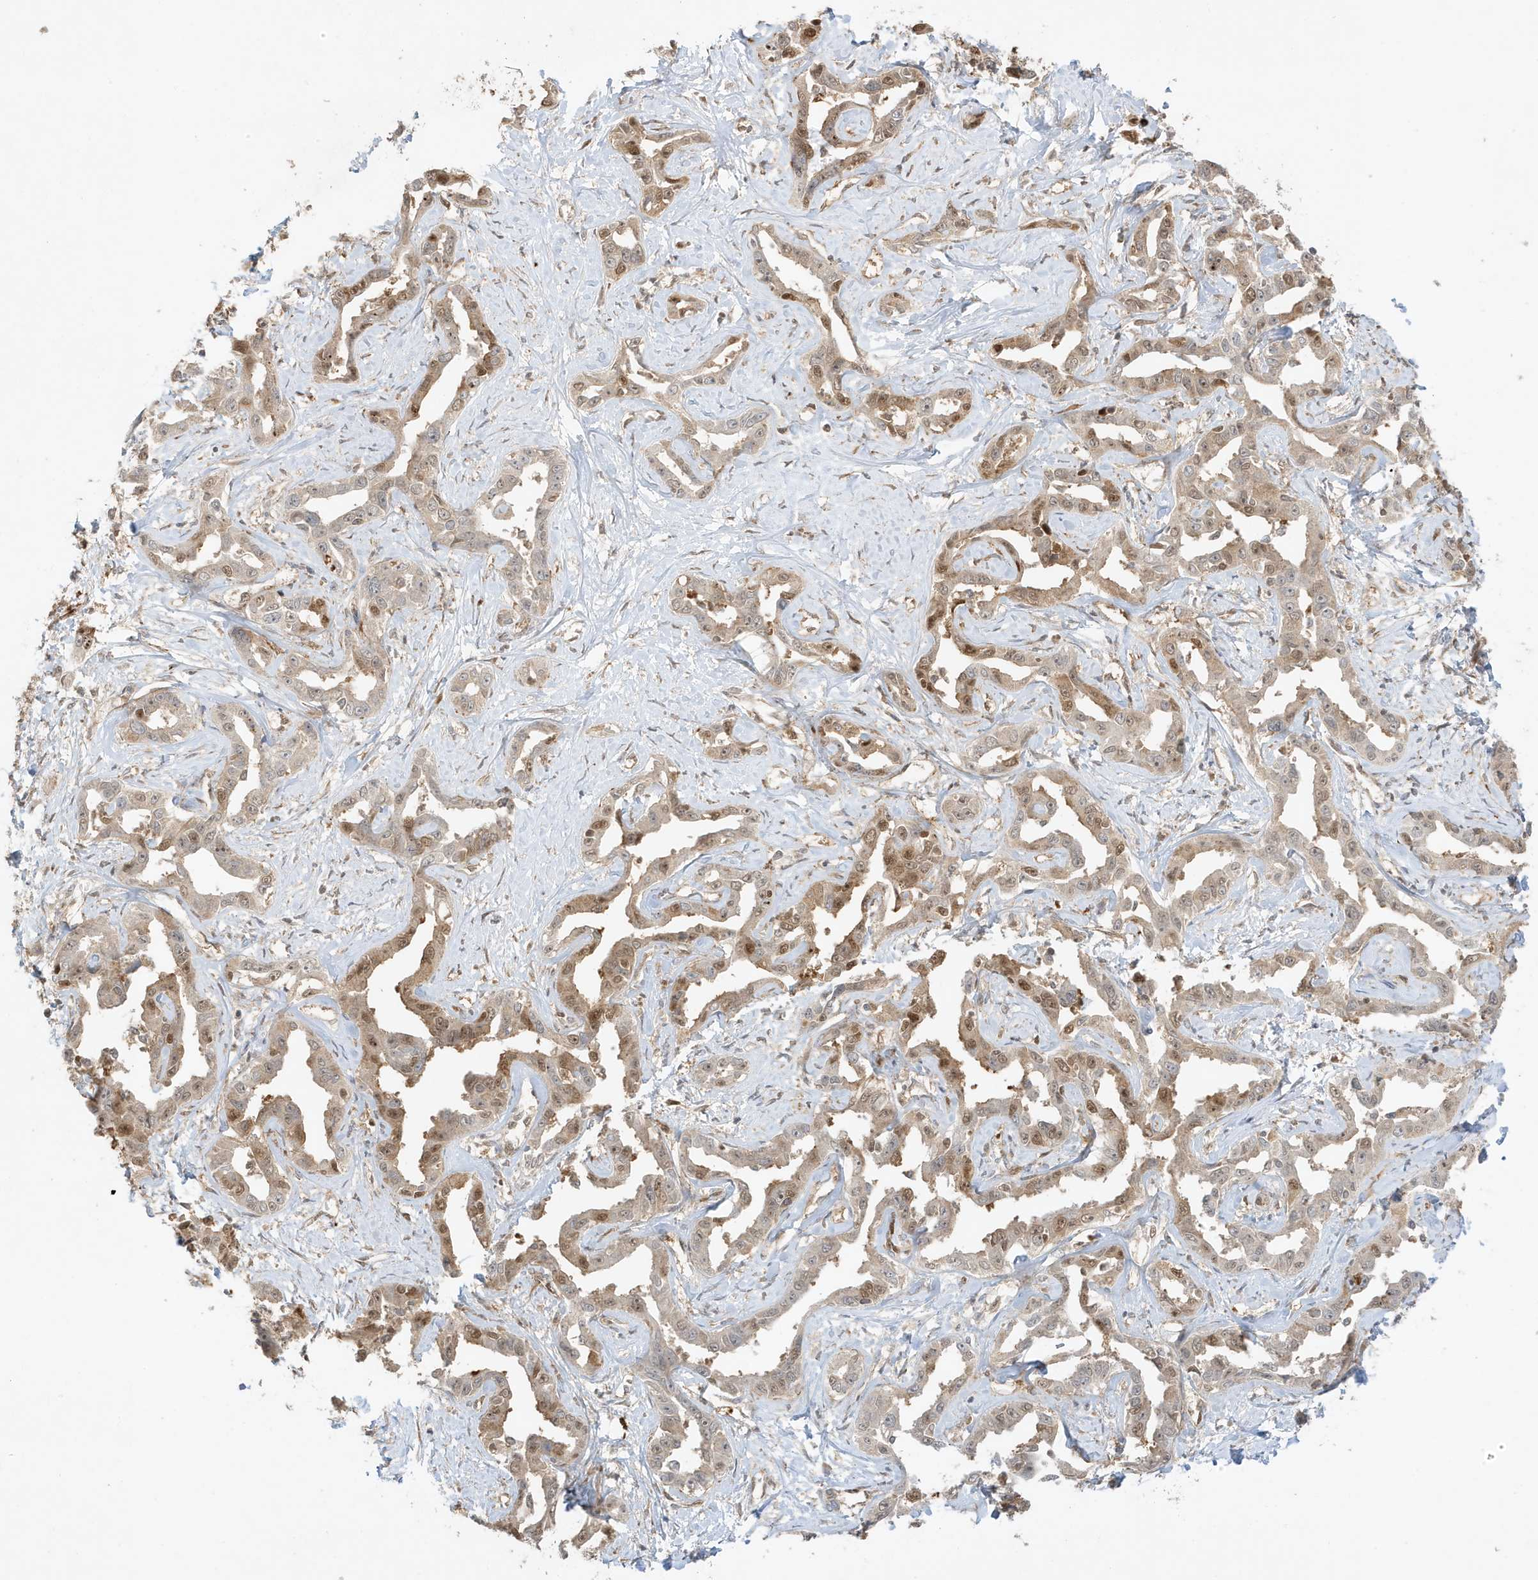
{"staining": {"intensity": "moderate", "quantity": "<25%", "location": "cytoplasmic/membranous,nuclear"}, "tissue": "liver cancer", "cell_type": "Tumor cells", "image_type": "cancer", "snomed": [{"axis": "morphology", "description": "Cholangiocarcinoma"}, {"axis": "topography", "description": "Liver"}], "caption": "Human cholangiocarcinoma (liver) stained with a brown dye demonstrates moderate cytoplasmic/membranous and nuclear positive positivity in about <25% of tumor cells.", "gene": "ZBTB41", "patient": {"sex": "male", "age": 59}}